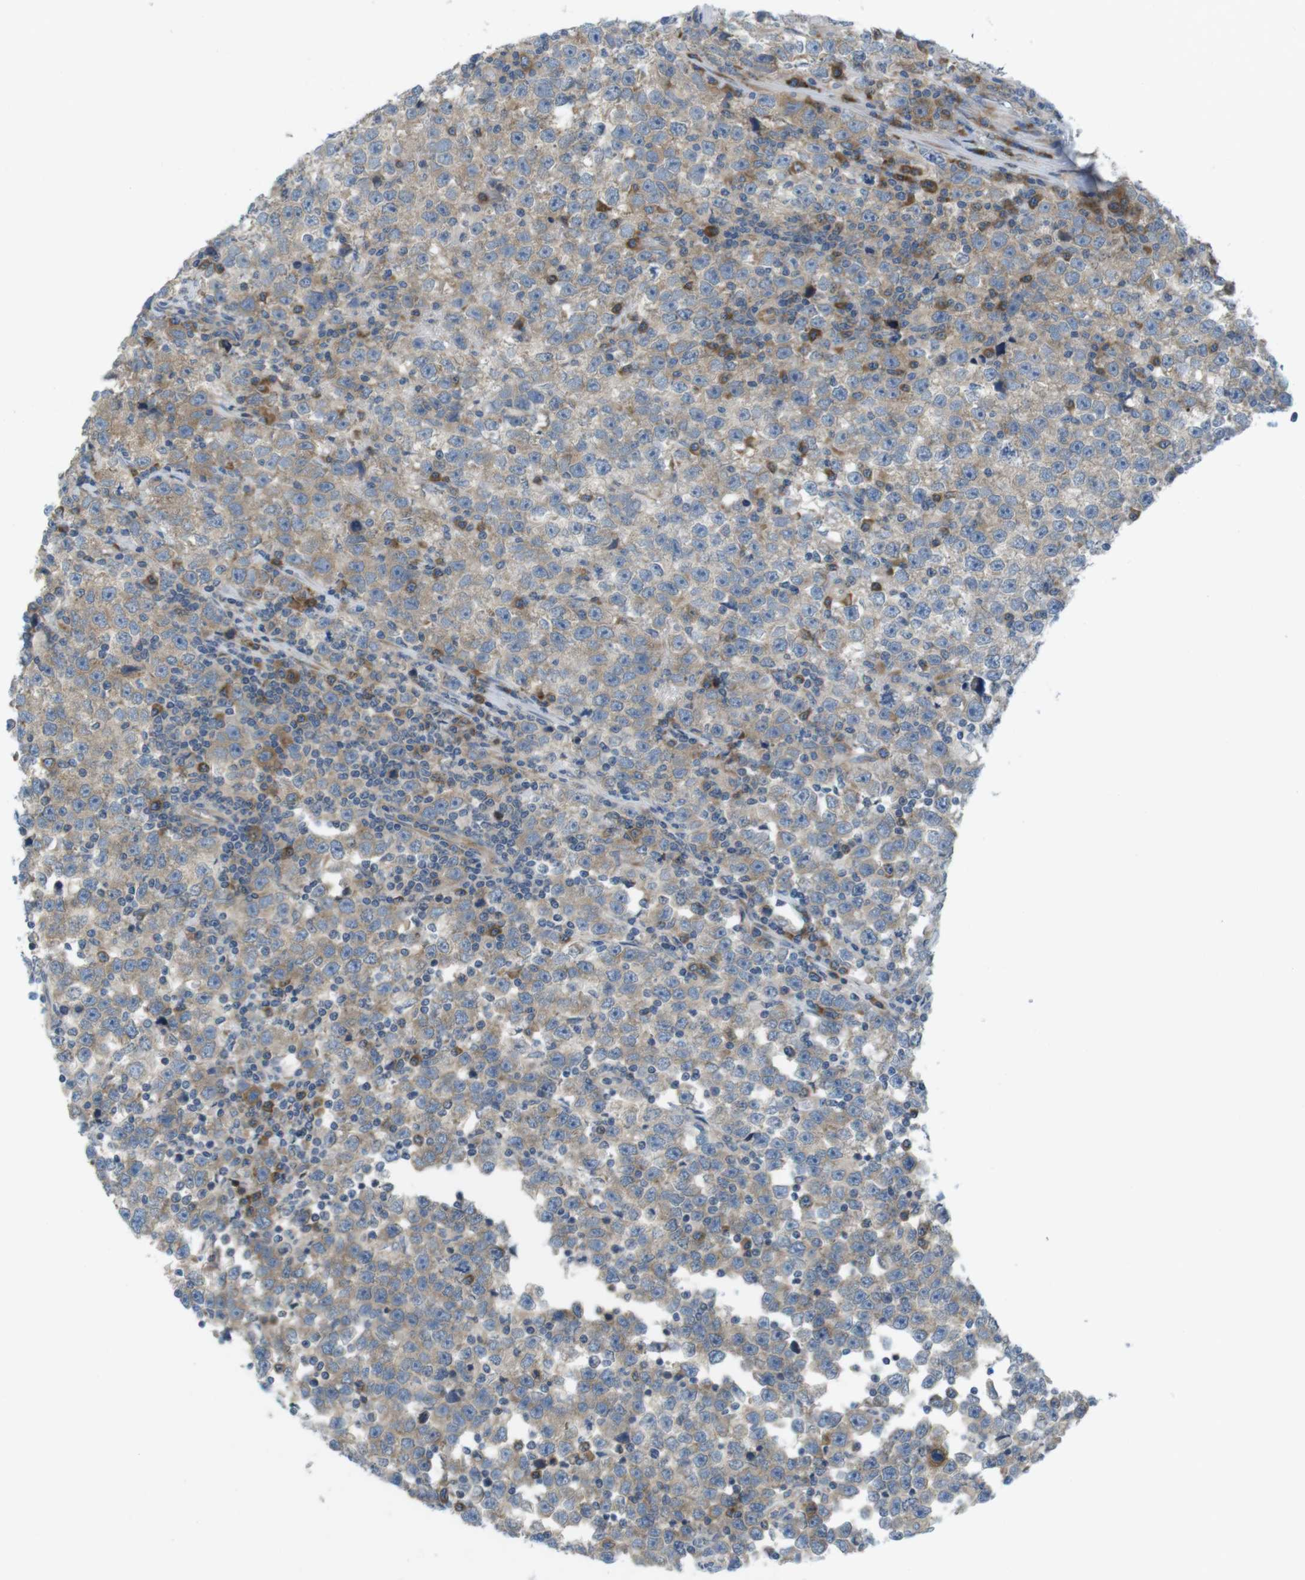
{"staining": {"intensity": "moderate", "quantity": ">75%", "location": "cytoplasmic/membranous"}, "tissue": "testis cancer", "cell_type": "Tumor cells", "image_type": "cancer", "snomed": [{"axis": "morphology", "description": "Seminoma, NOS"}, {"axis": "topography", "description": "Testis"}], "caption": "This is a histology image of immunohistochemistry staining of testis cancer, which shows moderate staining in the cytoplasmic/membranous of tumor cells.", "gene": "GJC3", "patient": {"sex": "male", "age": 43}}